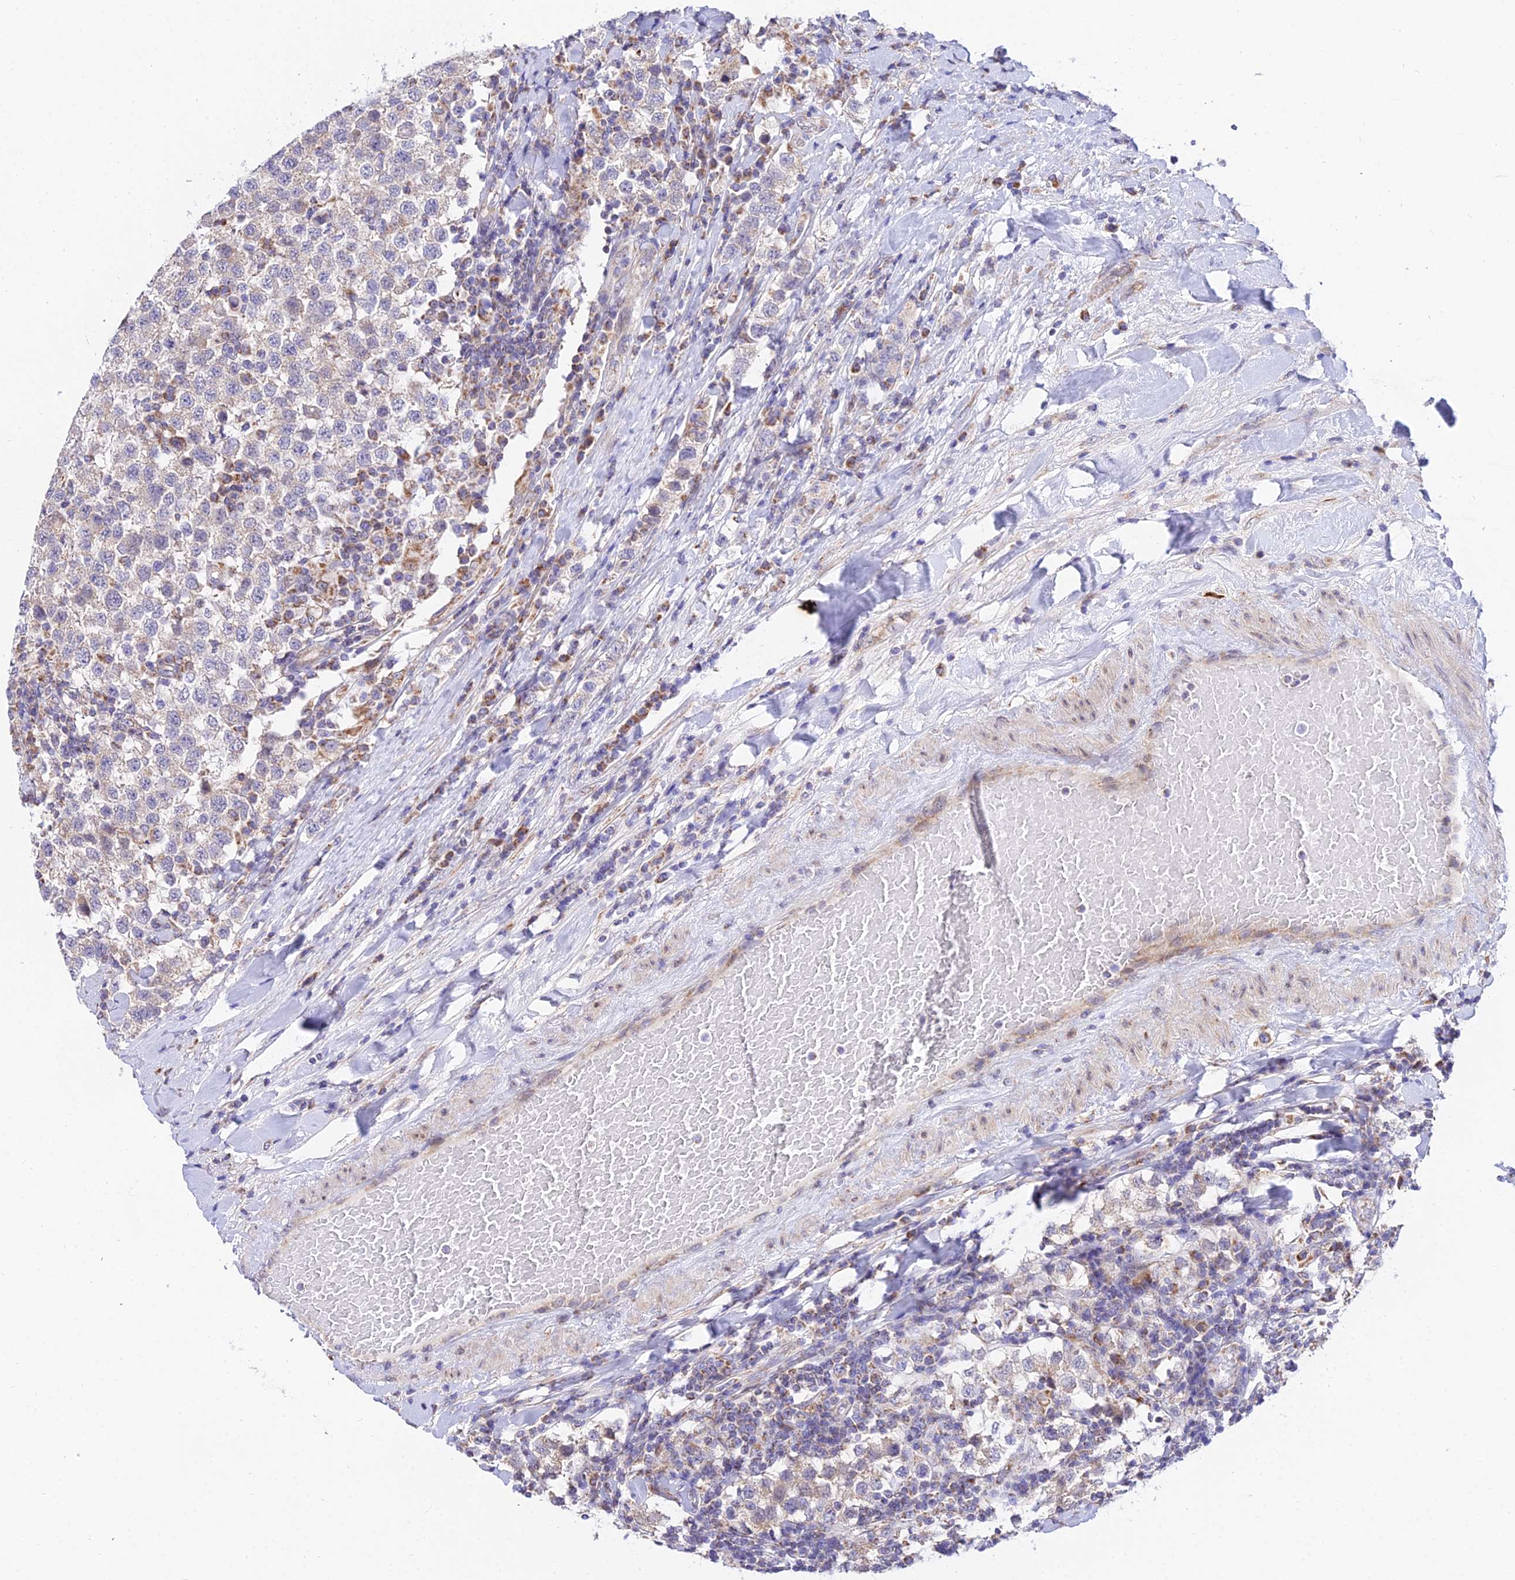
{"staining": {"intensity": "negative", "quantity": "none", "location": "none"}, "tissue": "testis cancer", "cell_type": "Tumor cells", "image_type": "cancer", "snomed": [{"axis": "morphology", "description": "Seminoma, NOS"}, {"axis": "topography", "description": "Testis"}], "caption": "High power microscopy histopathology image of an immunohistochemistry micrograph of seminoma (testis), revealing no significant staining in tumor cells.", "gene": "ATP5PB", "patient": {"sex": "male", "age": 34}}